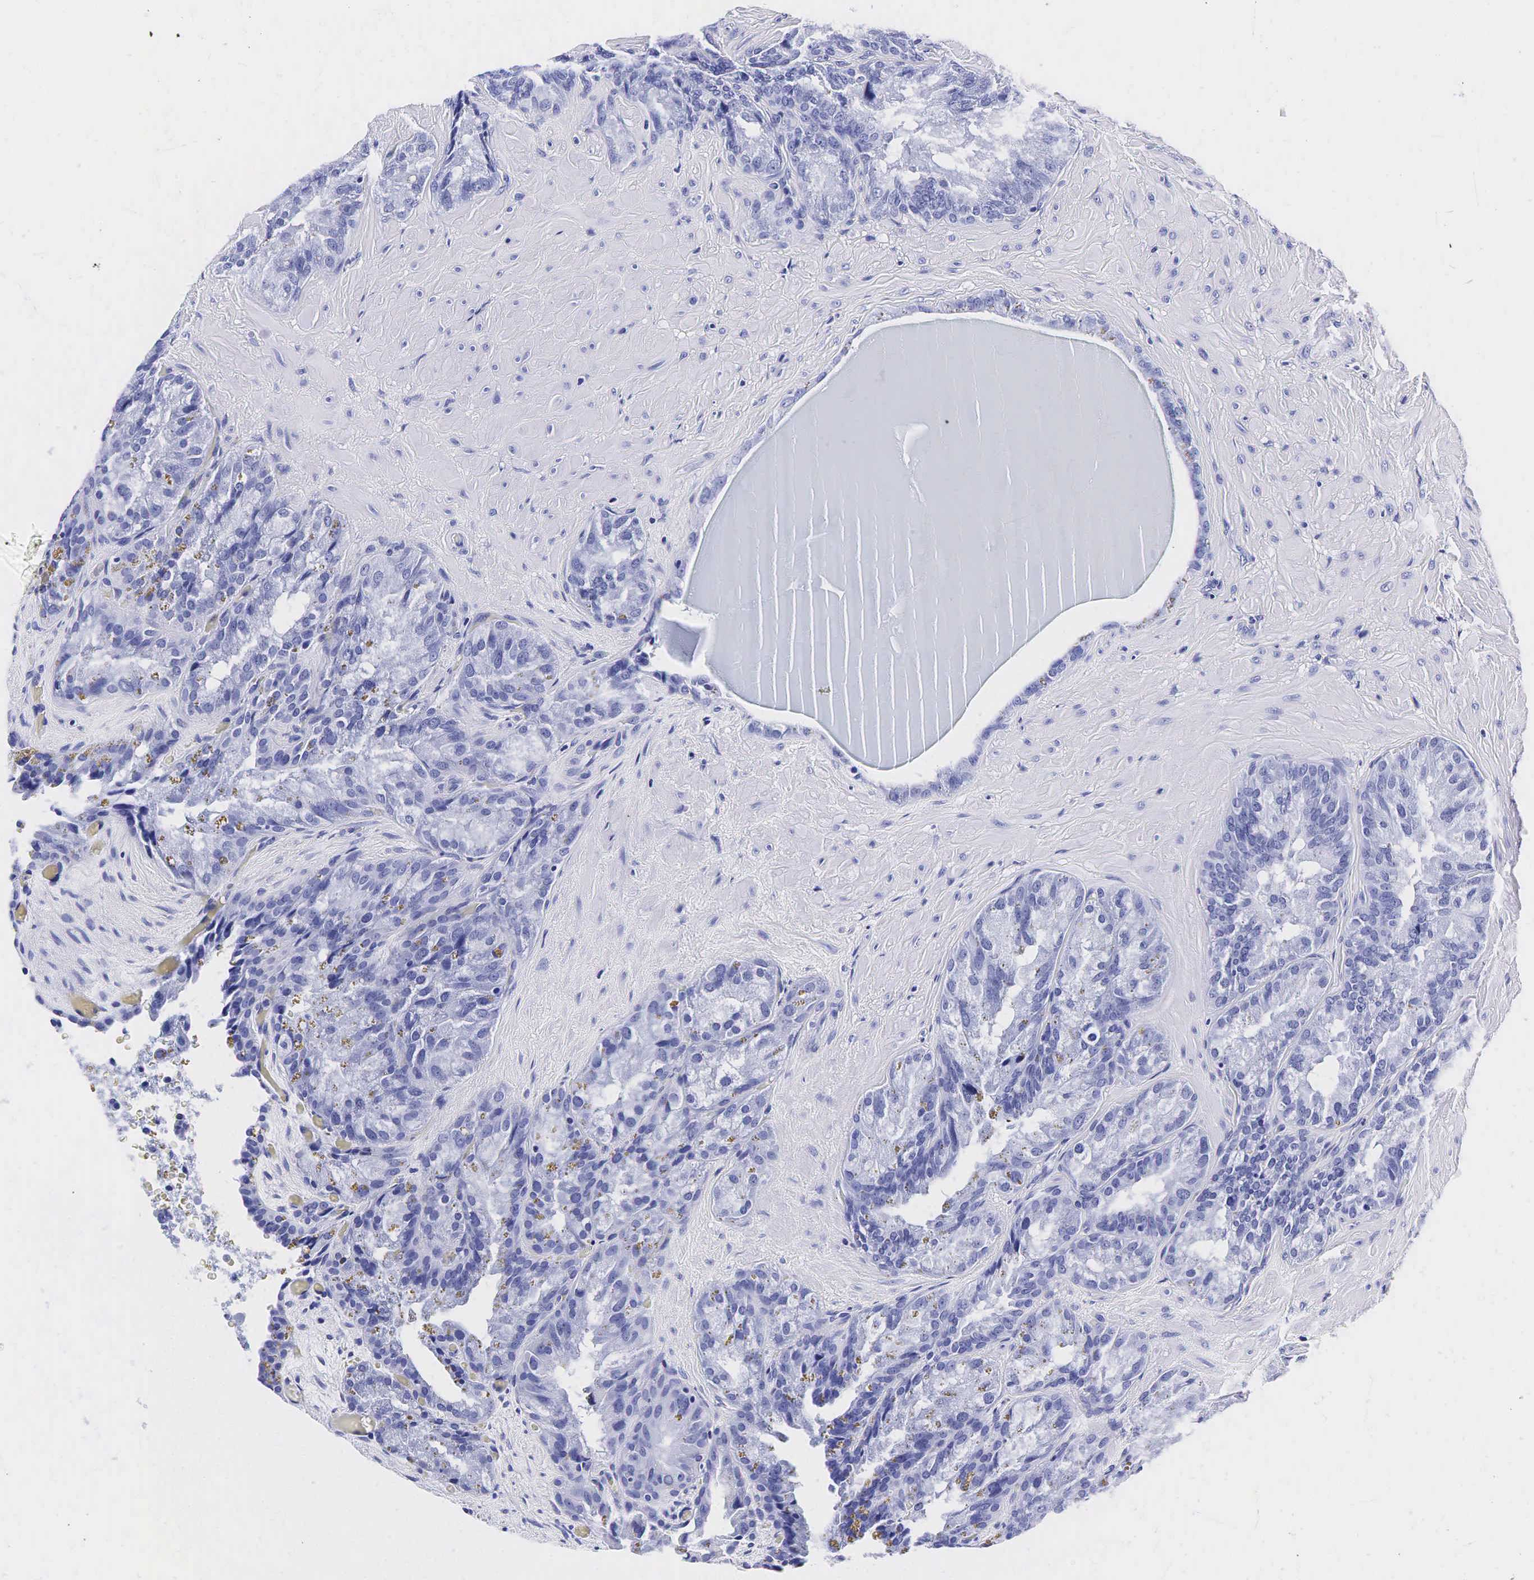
{"staining": {"intensity": "negative", "quantity": "none", "location": "none"}, "tissue": "seminal vesicle", "cell_type": "Glandular cells", "image_type": "normal", "snomed": [{"axis": "morphology", "description": "Normal tissue, NOS"}, {"axis": "topography", "description": "Seminal veicle"}], "caption": "The immunohistochemistry (IHC) photomicrograph has no significant expression in glandular cells of seminal vesicle. (Stains: DAB (3,3'-diaminobenzidine) IHC with hematoxylin counter stain, Microscopy: brightfield microscopy at high magnification).", "gene": "KLK3", "patient": {"sex": "male", "age": 69}}